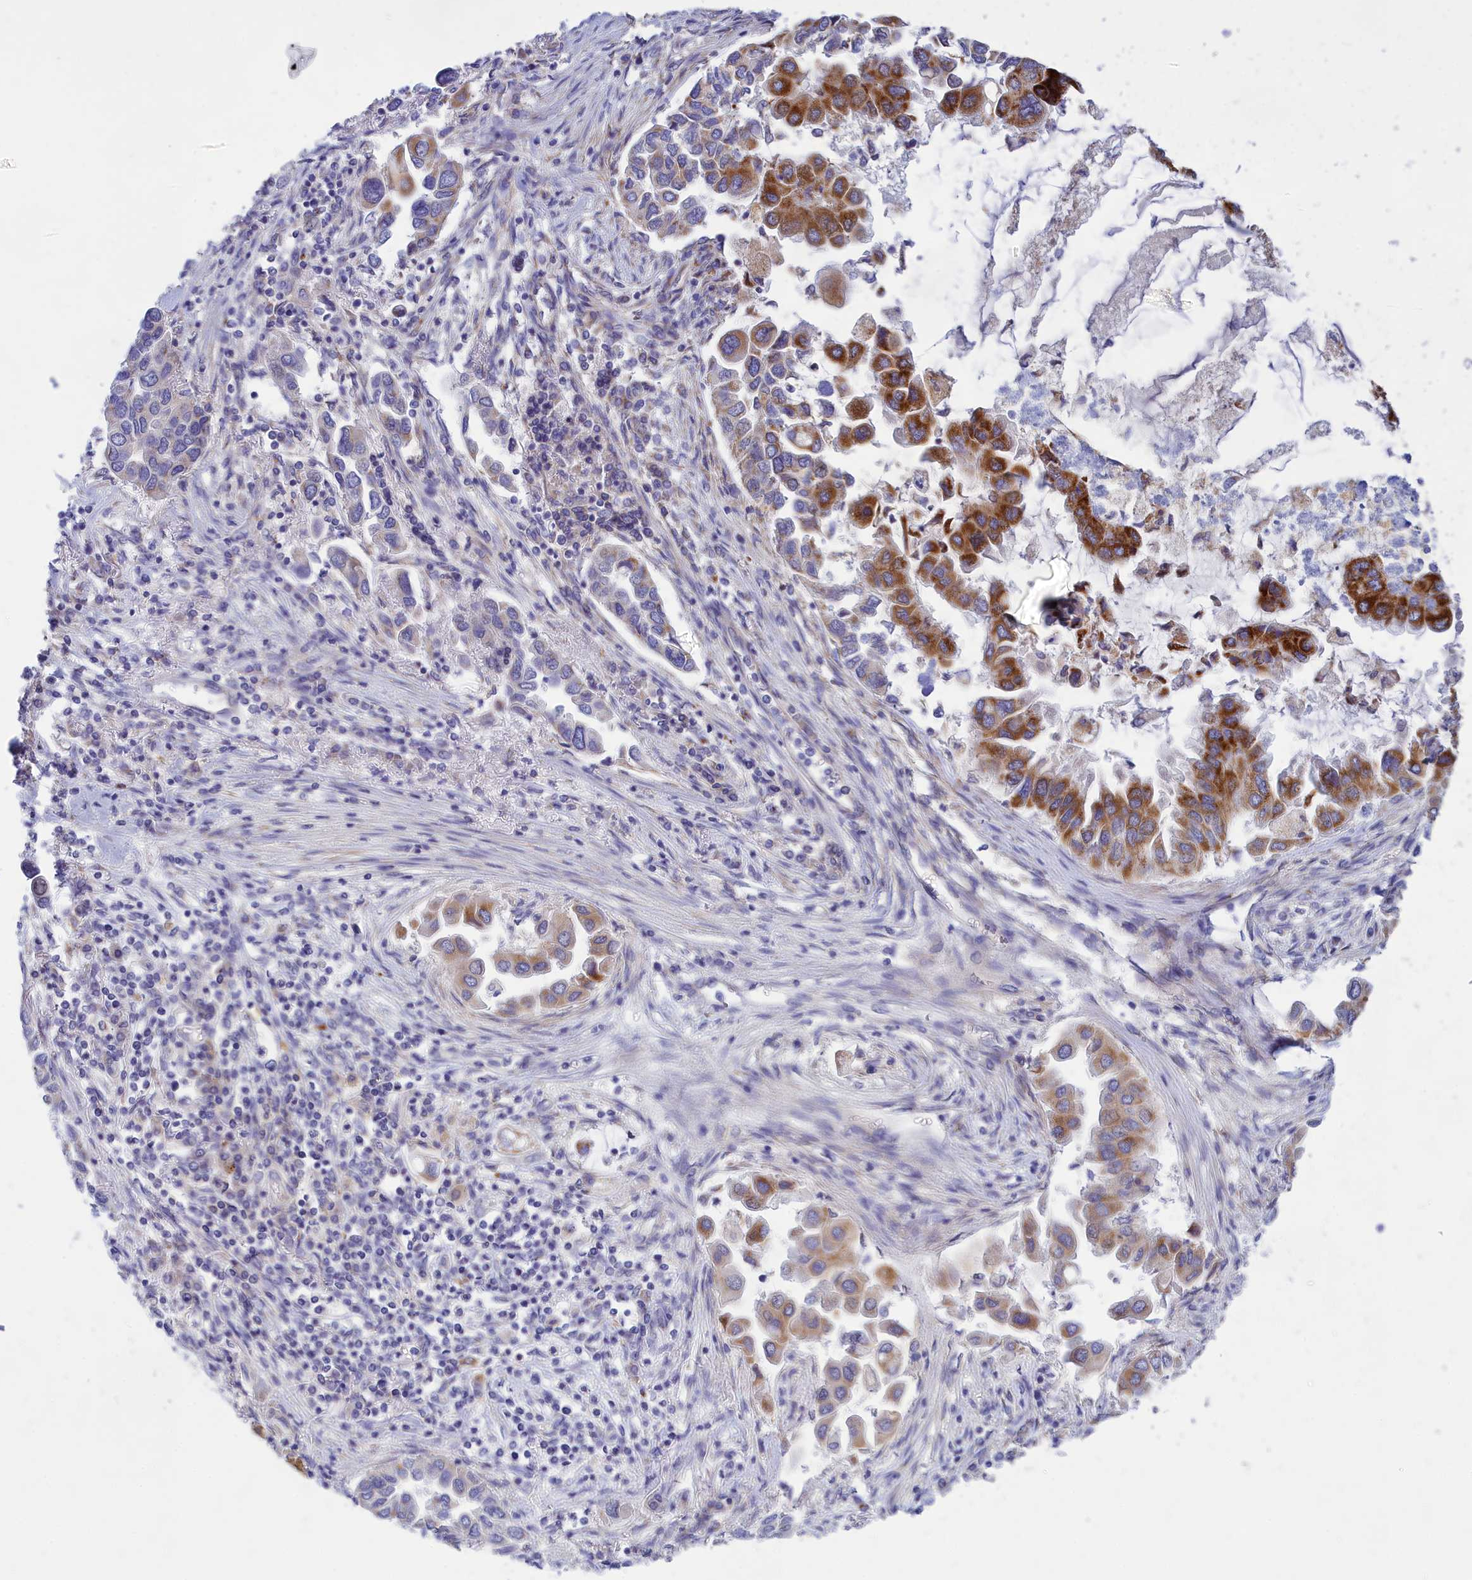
{"staining": {"intensity": "strong", "quantity": "<25%", "location": "cytoplasmic/membranous"}, "tissue": "lung cancer", "cell_type": "Tumor cells", "image_type": "cancer", "snomed": [{"axis": "morphology", "description": "Adenocarcinoma, NOS"}, {"axis": "topography", "description": "Lung"}], "caption": "DAB immunohistochemical staining of human adenocarcinoma (lung) reveals strong cytoplasmic/membranous protein expression in about <25% of tumor cells. (Brightfield microscopy of DAB IHC at high magnification).", "gene": "TMEM30B", "patient": {"sex": "female", "age": 76}}